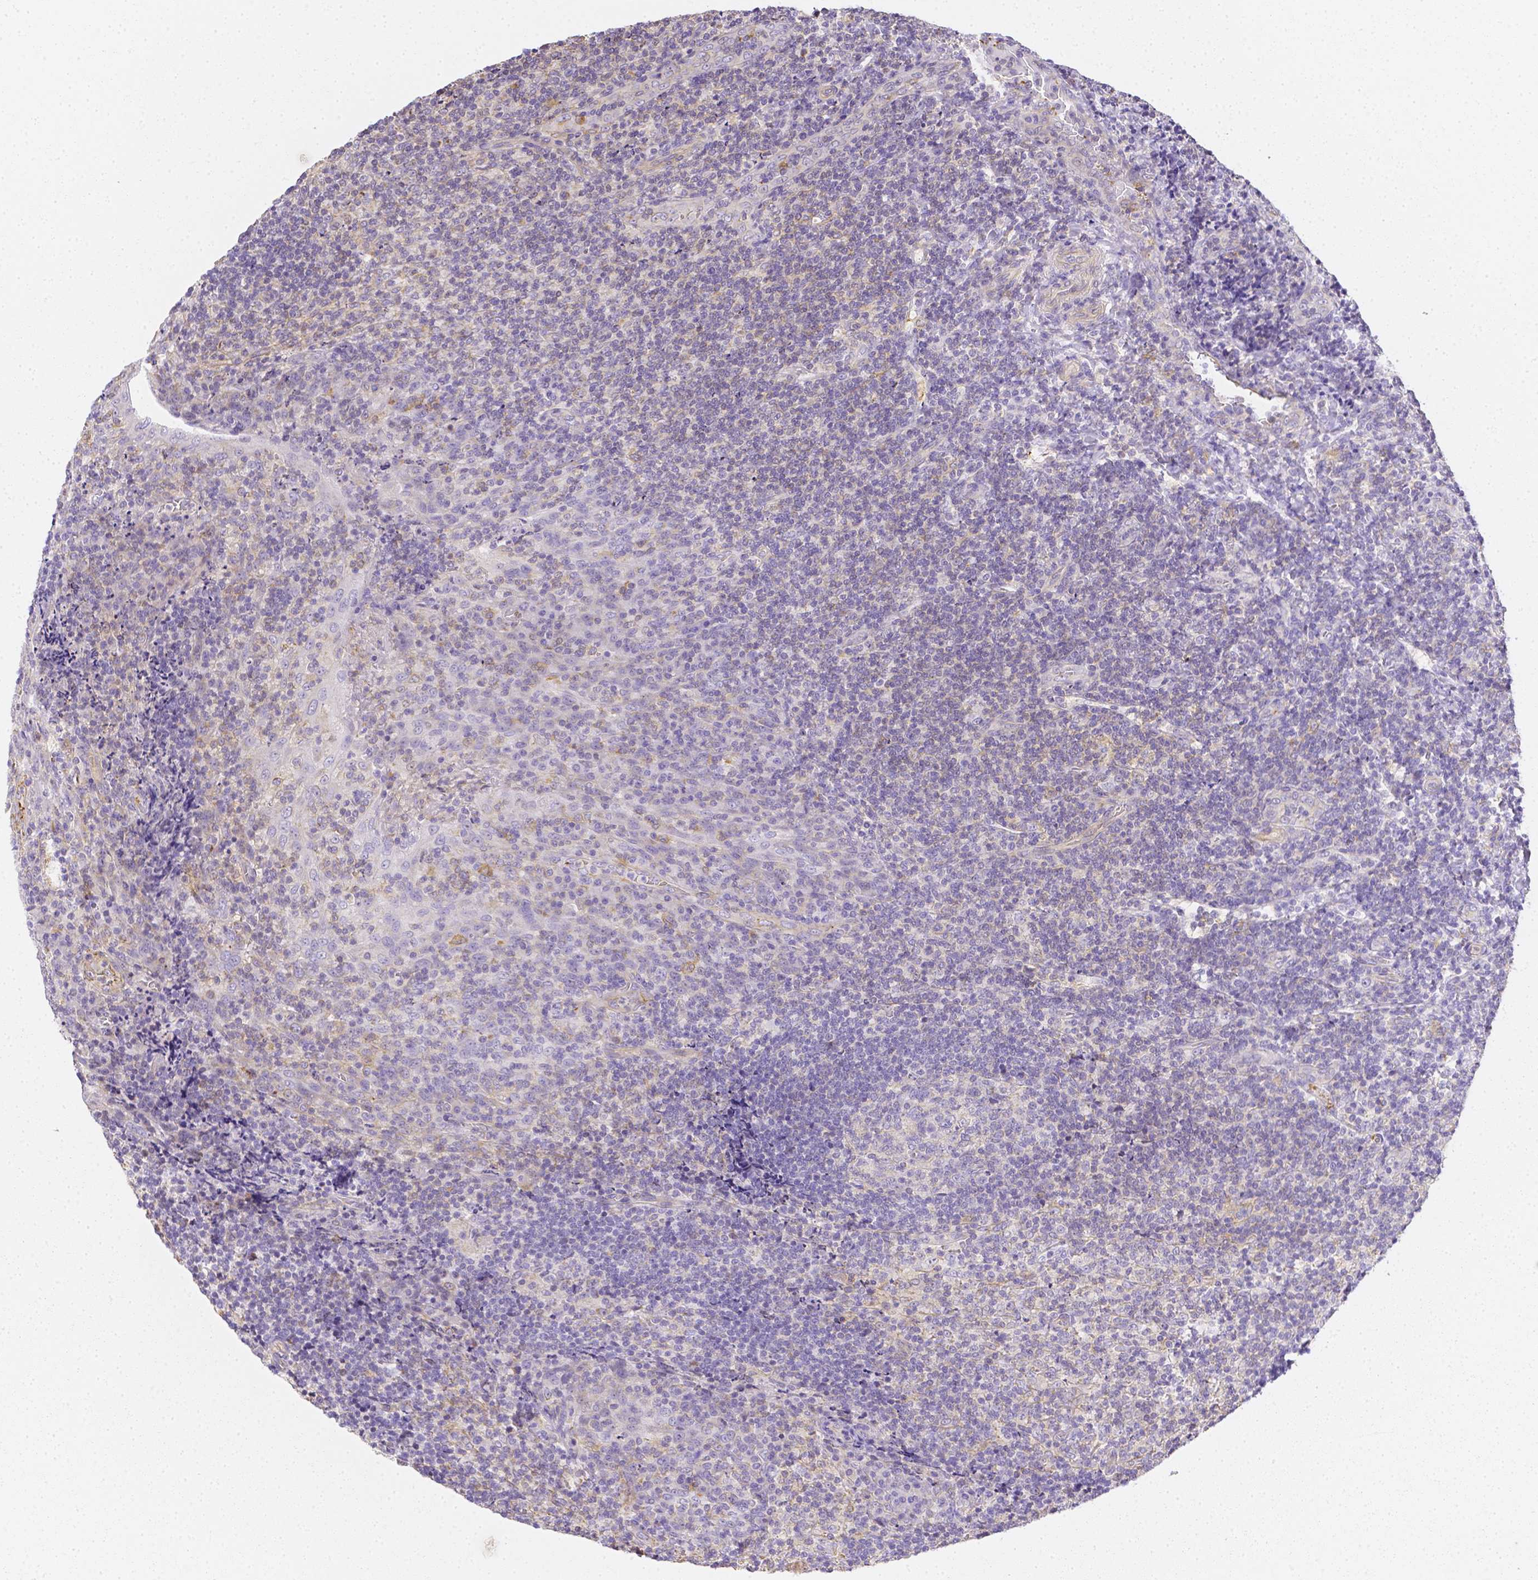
{"staining": {"intensity": "negative", "quantity": "none", "location": "none"}, "tissue": "tonsil", "cell_type": "Germinal center cells", "image_type": "normal", "snomed": [{"axis": "morphology", "description": "Normal tissue, NOS"}, {"axis": "topography", "description": "Tonsil"}], "caption": "Immunohistochemistry (IHC) histopathology image of benign tonsil stained for a protein (brown), which reveals no expression in germinal center cells. Brightfield microscopy of IHC stained with DAB (3,3'-diaminobenzidine) (brown) and hematoxylin (blue), captured at high magnification.", "gene": "ASAH2B", "patient": {"sex": "male", "age": 17}}